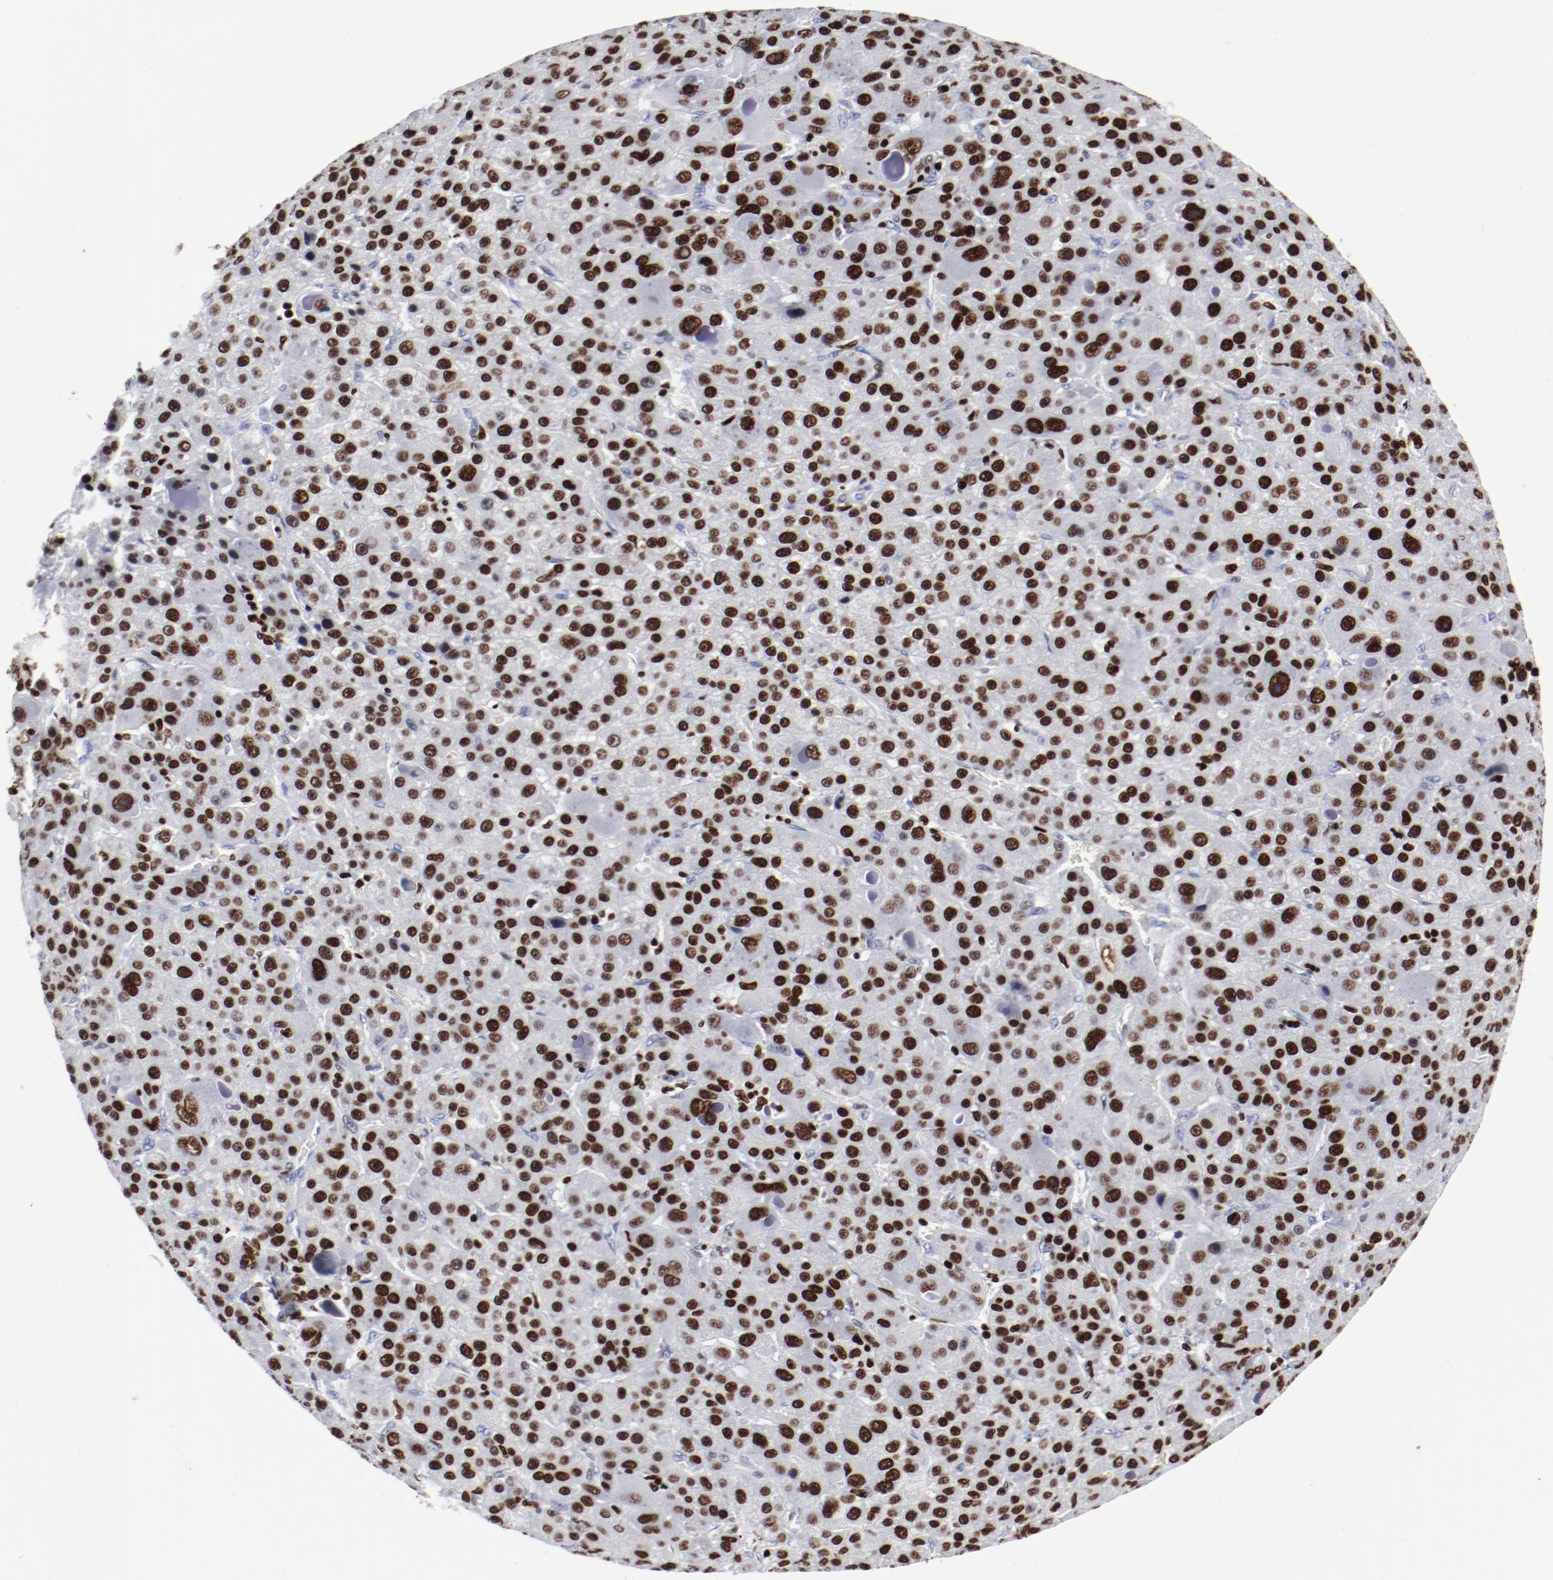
{"staining": {"intensity": "strong", "quantity": ">75%", "location": "nuclear"}, "tissue": "liver cancer", "cell_type": "Tumor cells", "image_type": "cancer", "snomed": [{"axis": "morphology", "description": "Carcinoma, Hepatocellular, NOS"}, {"axis": "topography", "description": "Liver"}], "caption": "A high-resolution photomicrograph shows immunohistochemistry (IHC) staining of liver hepatocellular carcinoma, which demonstrates strong nuclear staining in about >75% of tumor cells.", "gene": "SMARCC2", "patient": {"sex": "male", "age": 76}}